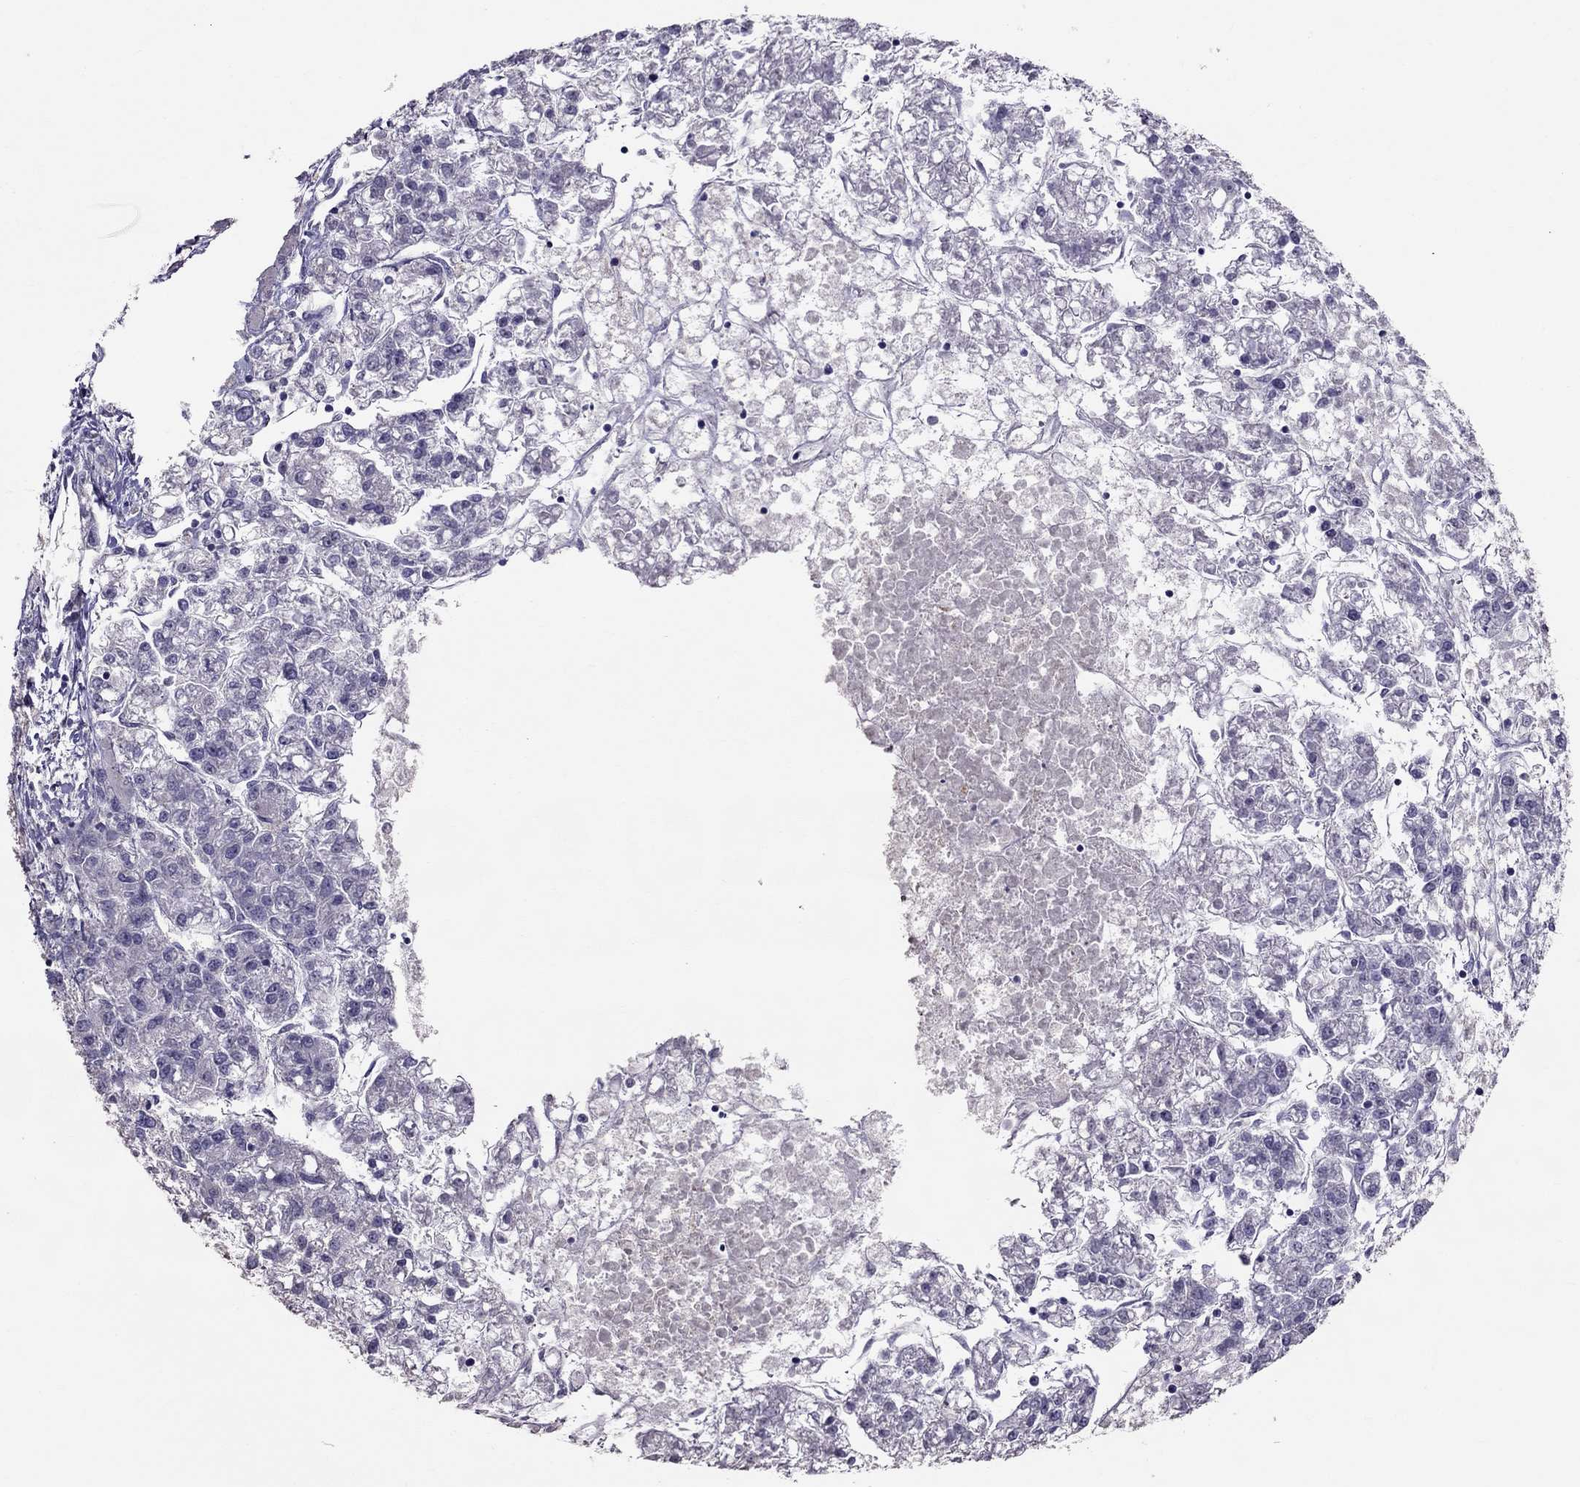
{"staining": {"intensity": "negative", "quantity": "none", "location": "none"}, "tissue": "liver cancer", "cell_type": "Tumor cells", "image_type": "cancer", "snomed": [{"axis": "morphology", "description": "Carcinoma, Hepatocellular, NOS"}, {"axis": "topography", "description": "Liver"}], "caption": "High power microscopy image of an immunohistochemistry (IHC) micrograph of liver hepatocellular carcinoma, revealing no significant staining in tumor cells. (DAB immunohistochemistry (IHC), high magnification).", "gene": "LRRC46", "patient": {"sex": "male", "age": 56}}